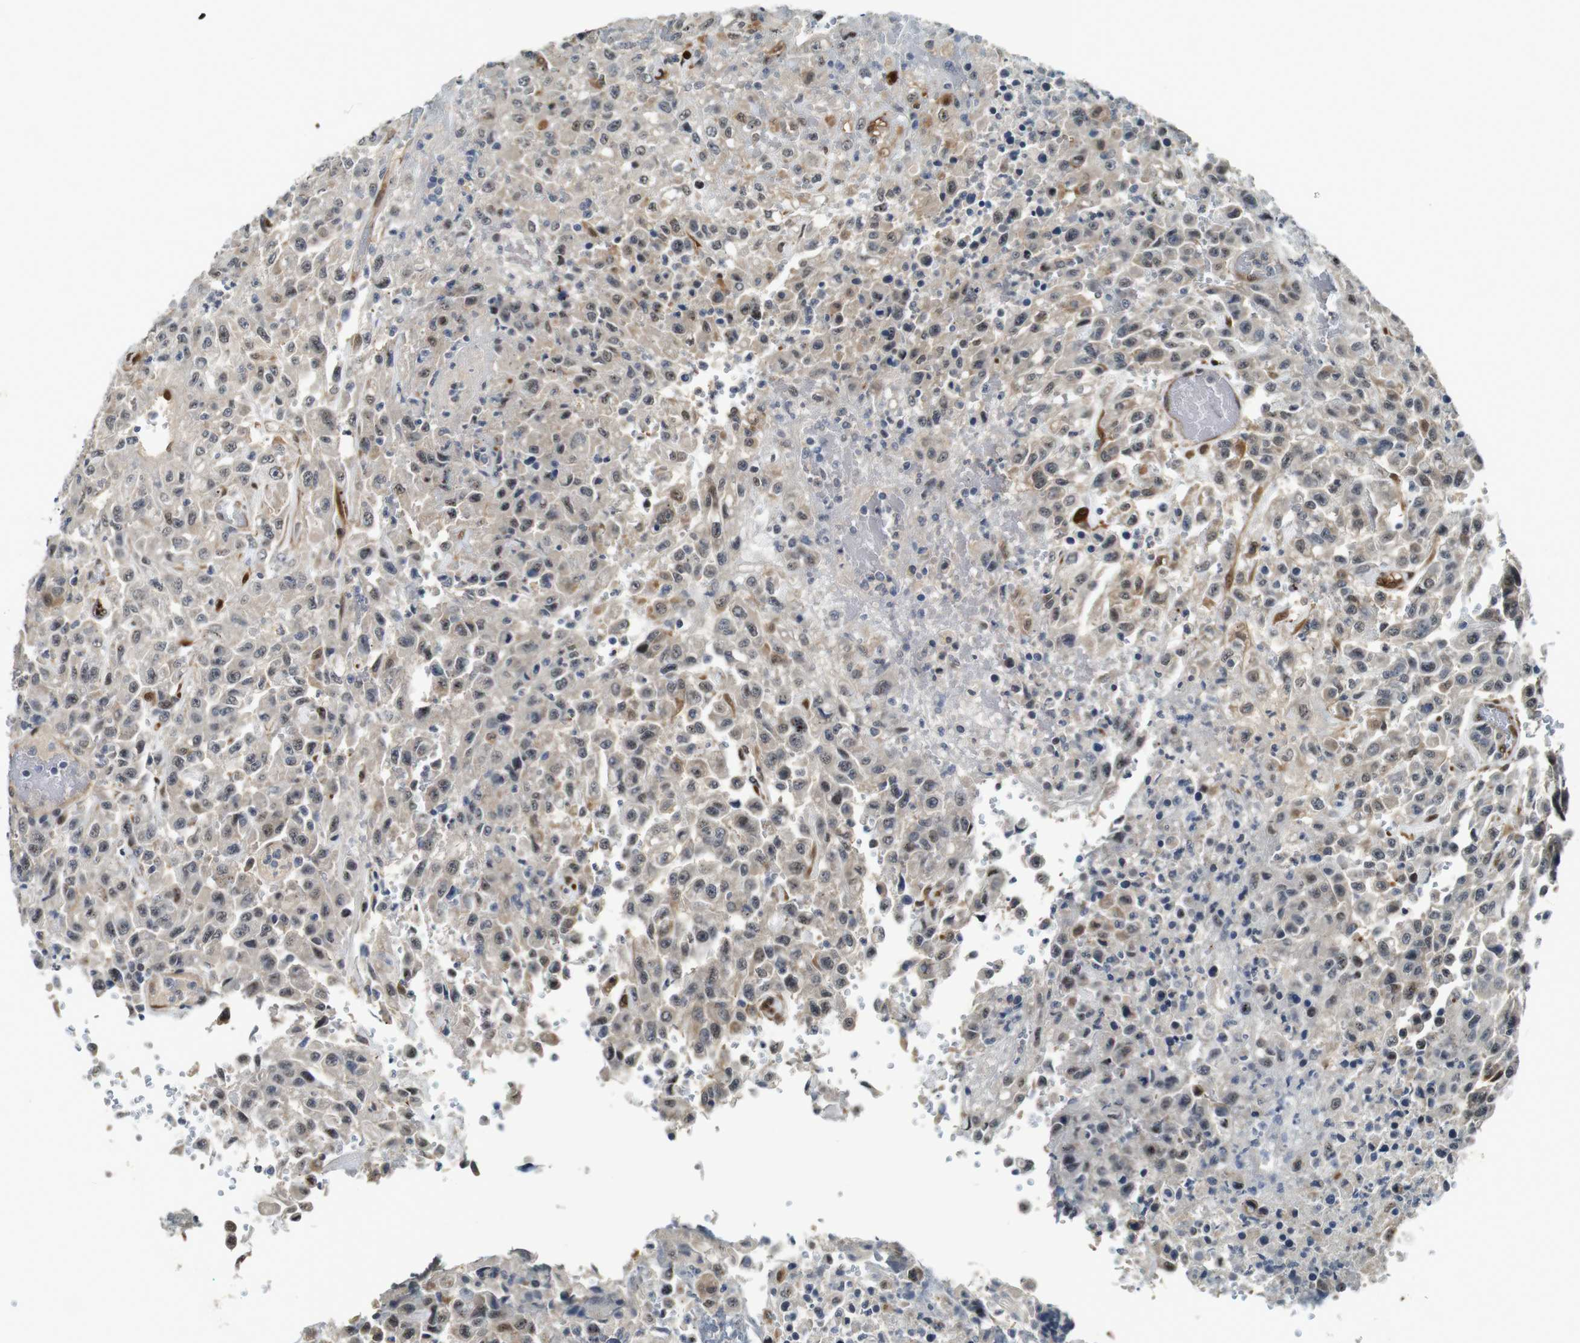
{"staining": {"intensity": "weak", "quantity": "25%-75%", "location": "cytoplasmic/membranous,nuclear"}, "tissue": "urothelial cancer", "cell_type": "Tumor cells", "image_type": "cancer", "snomed": [{"axis": "morphology", "description": "Urothelial carcinoma, High grade"}, {"axis": "topography", "description": "Urinary bladder"}], "caption": "Immunohistochemical staining of urothelial cancer shows low levels of weak cytoplasmic/membranous and nuclear protein expression in approximately 25%-75% of tumor cells. (brown staining indicates protein expression, while blue staining denotes nuclei).", "gene": "LXN", "patient": {"sex": "male", "age": 46}}